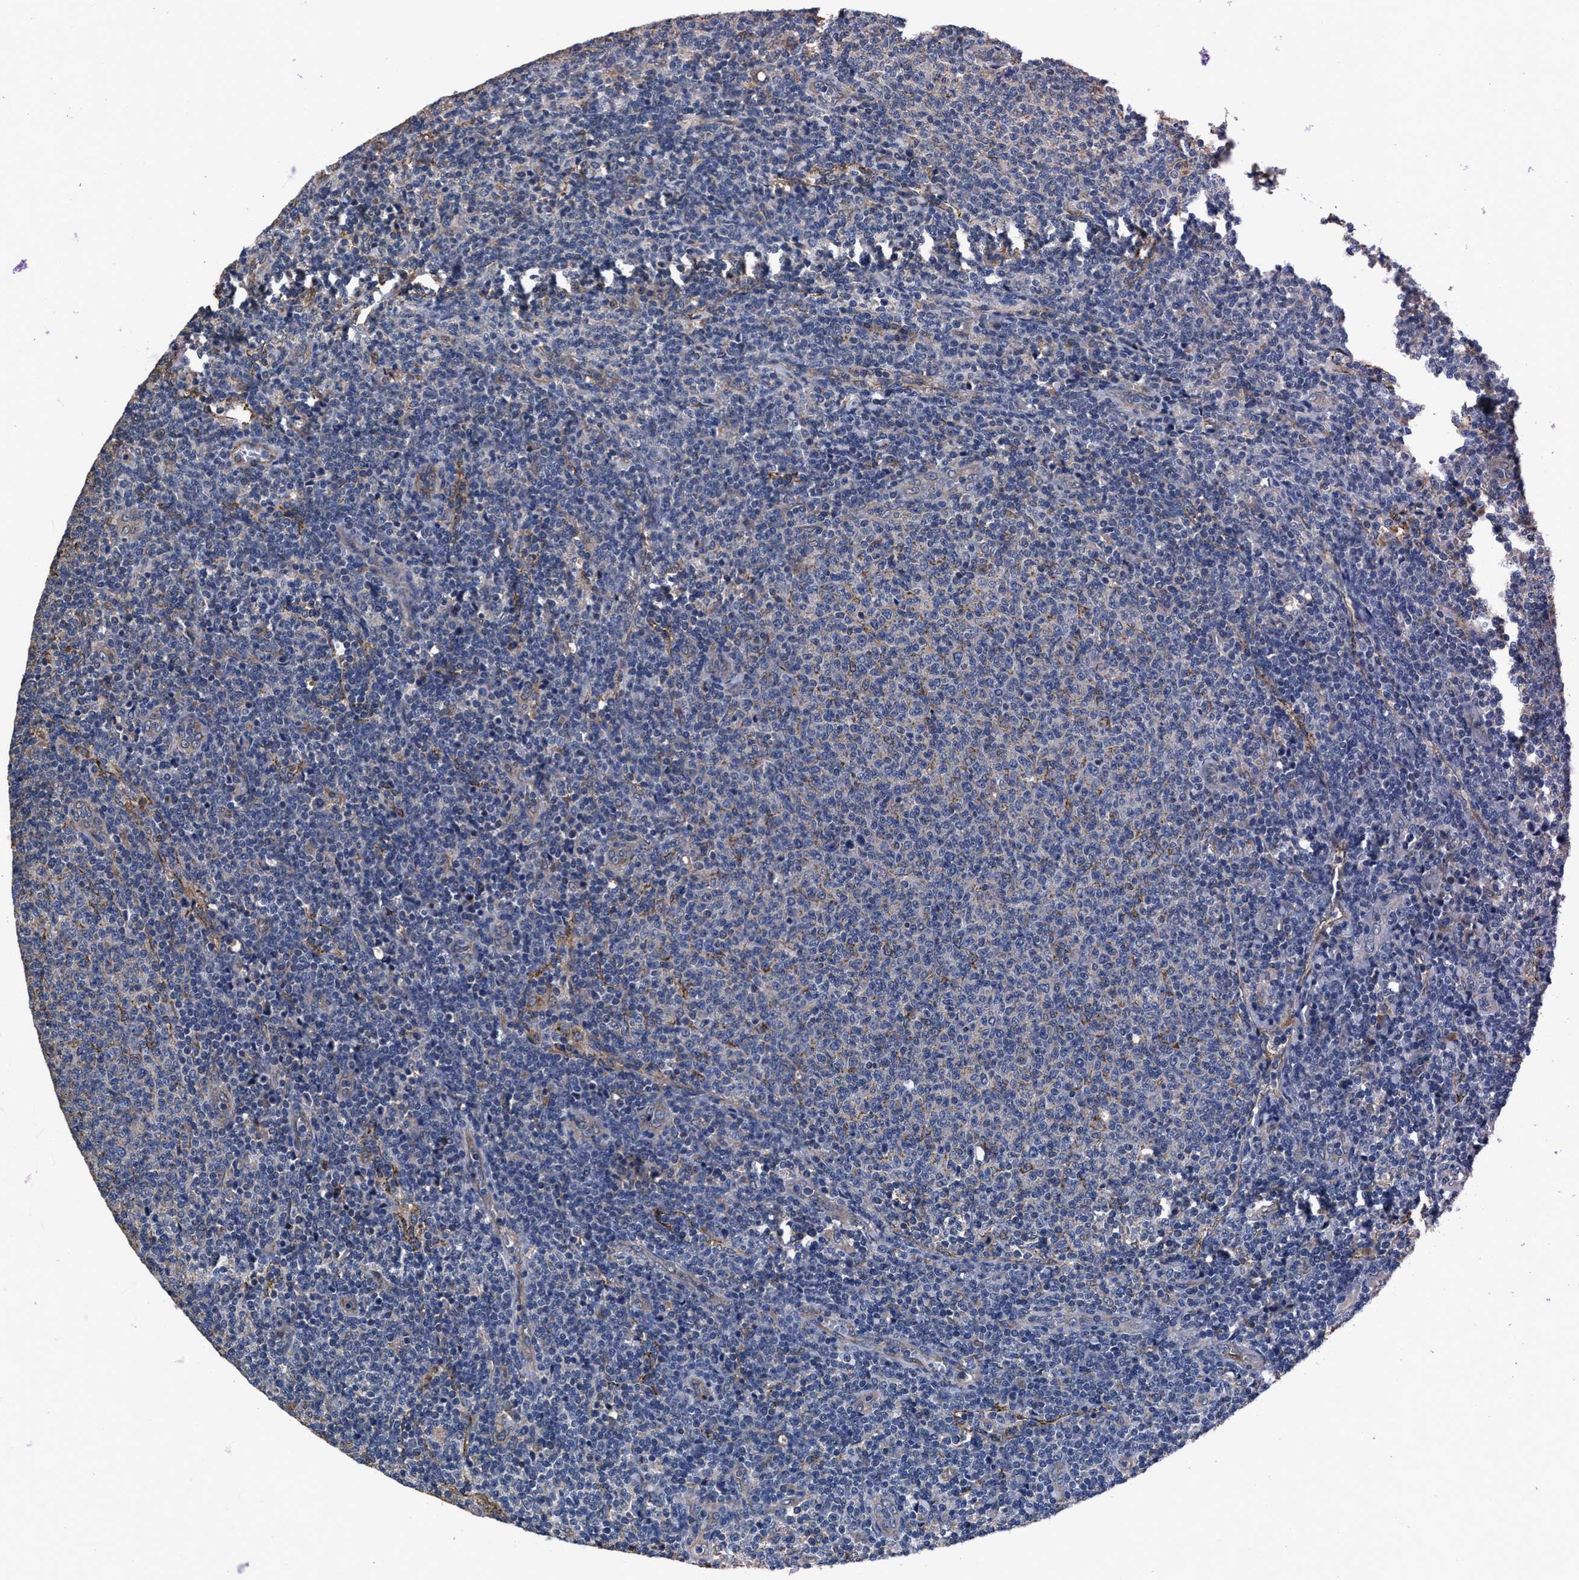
{"staining": {"intensity": "moderate", "quantity": "<25%", "location": "cytoplasmic/membranous"}, "tissue": "lymphoma", "cell_type": "Tumor cells", "image_type": "cancer", "snomed": [{"axis": "morphology", "description": "Malignant lymphoma, non-Hodgkin's type, Low grade"}, {"axis": "topography", "description": "Lymph node"}], "caption": "This image displays malignant lymphoma, non-Hodgkin's type (low-grade) stained with immunohistochemistry (IHC) to label a protein in brown. The cytoplasmic/membranous of tumor cells show moderate positivity for the protein. Nuclei are counter-stained blue.", "gene": "IDNK", "patient": {"sex": "male", "age": 66}}